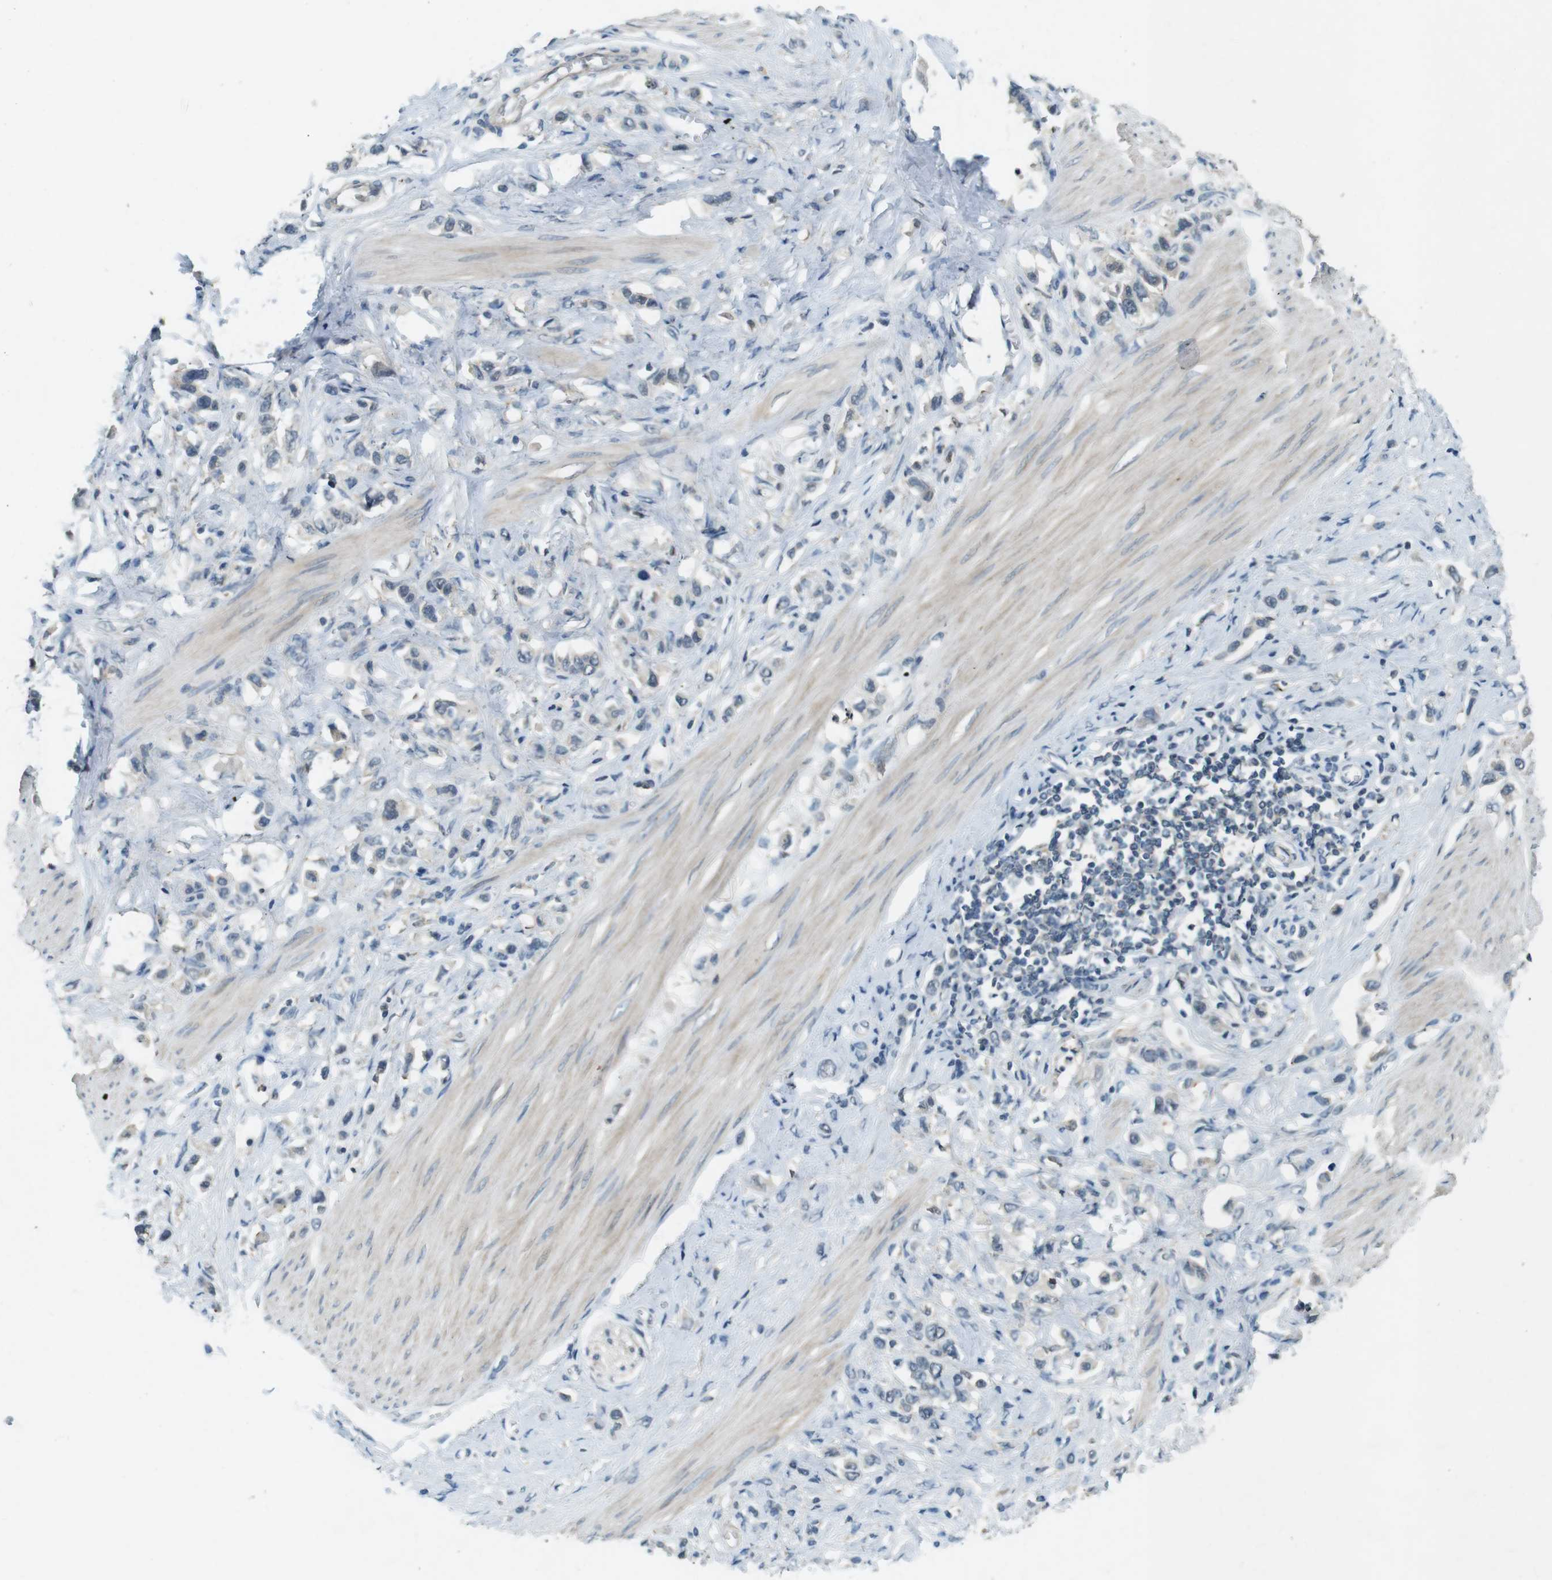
{"staining": {"intensity": "negative", "quantity": "none", "location": "none"}, "tissue": "stomach cancer", "cell_type": "Tumor cells", "image_type": "cancer", "snomed": [{"axis": "morphology", "description": "Adenocarcinoma, NOS"}, {"axis": "topography", "description": "Stomach"}], "caption": "The photomicrograph exhibits no staining of tumor cells in adenocarcinoma (stomach).", "gene": "CDK14", "patient": {"sex": "female", "age": 65}}